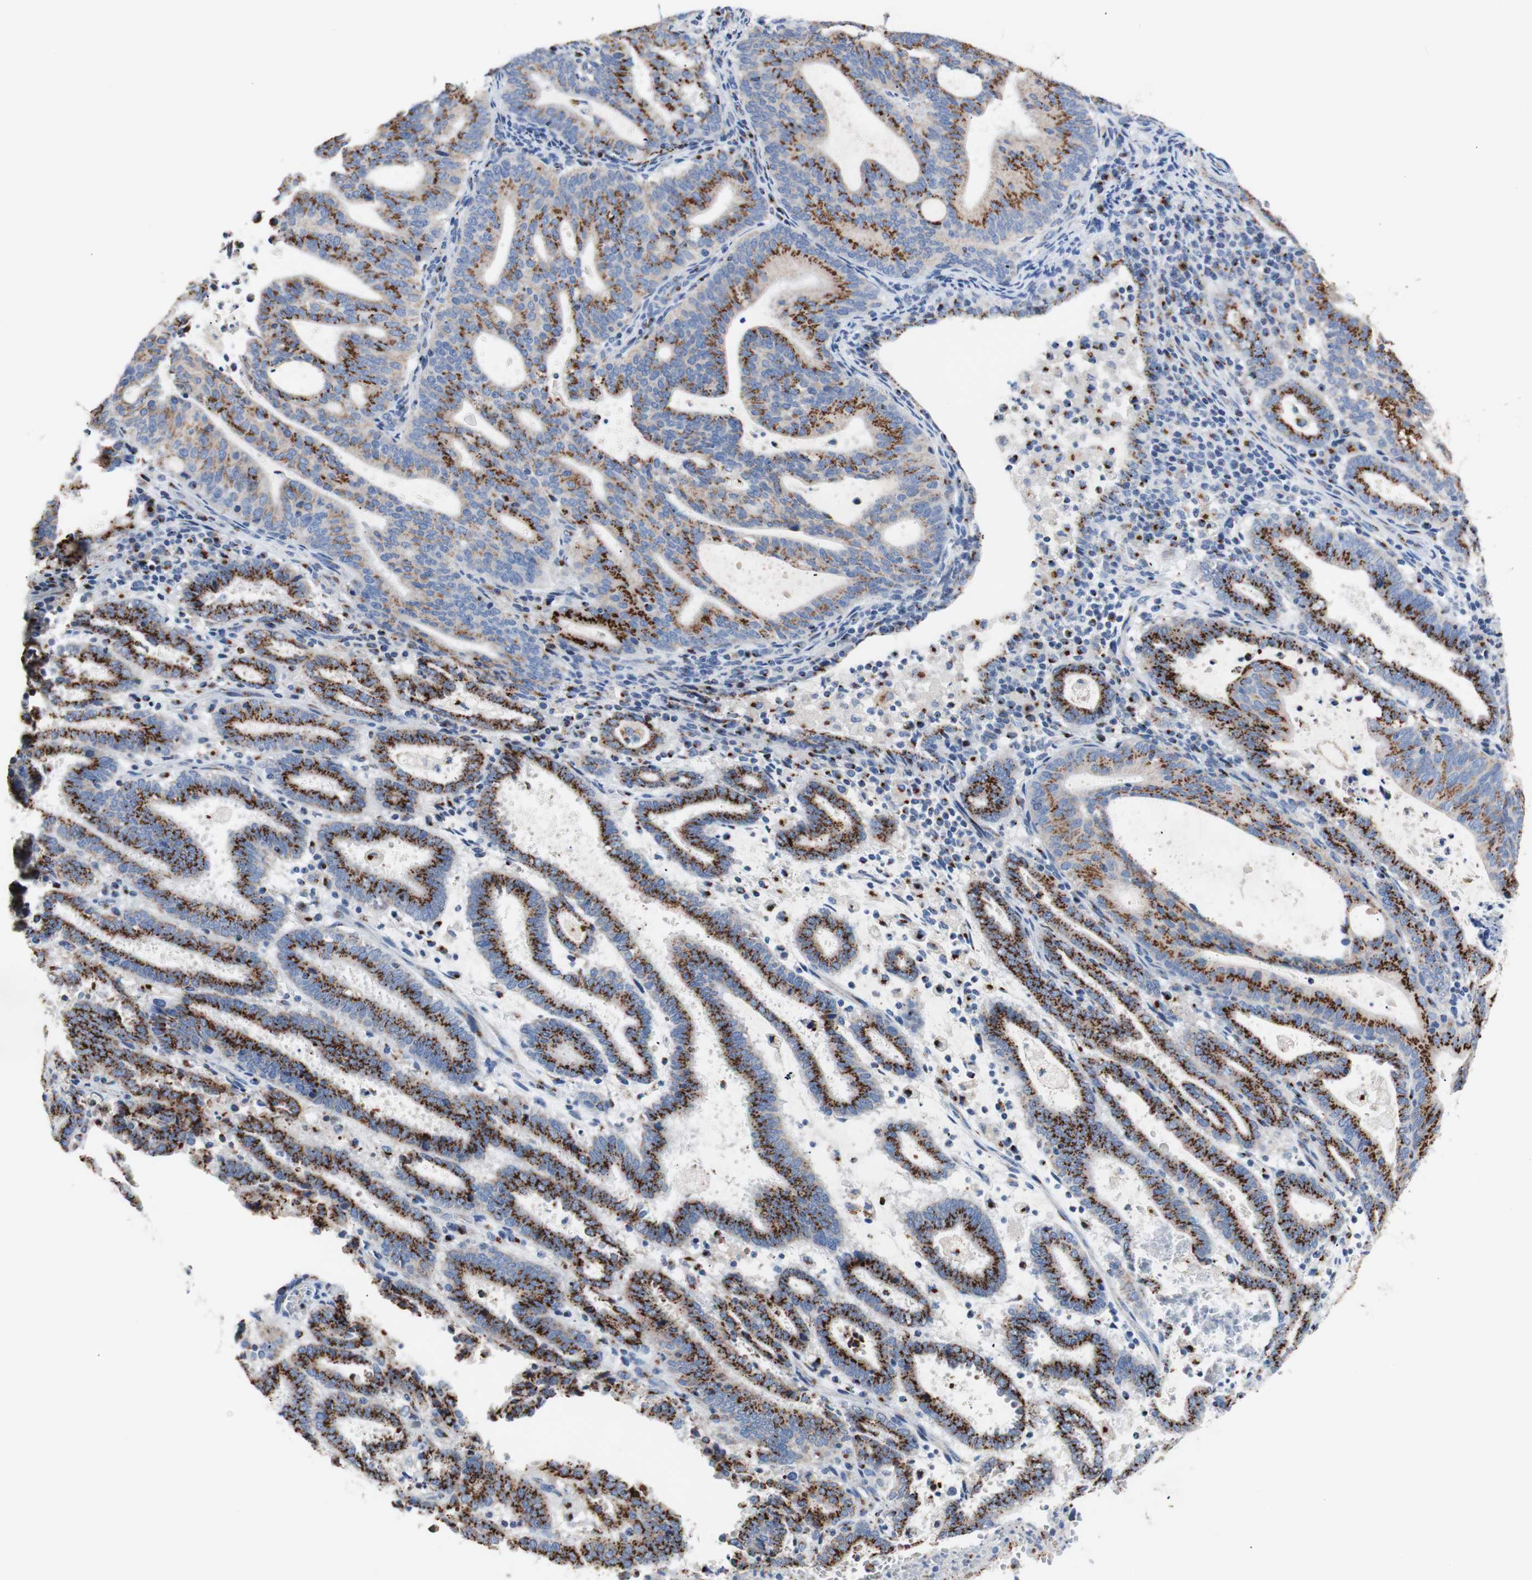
{"staining": {"intensity": "strong", "quantity": "25%-75%", "location": "cytoplasmic/membranous"}, "tissue": "endometrial cancer", "cell_type": "Tumor cells", "image_type": "cancer", "snomed": [{"axis": "morphology", "description": "Adenocarcinoma, NOS"}, {"axis": "topography", "description": "Uterus"}], "caption": "IHC micrograph of adenocarcinoma (endometrial) stained for a protein (brown), which reveals high levels of strong cytoplasmic/membranous staining in approximately 25%-75% of tumor cells.", "gene": "GALNT2", "patient": {"sex": "female", "age": 83}}